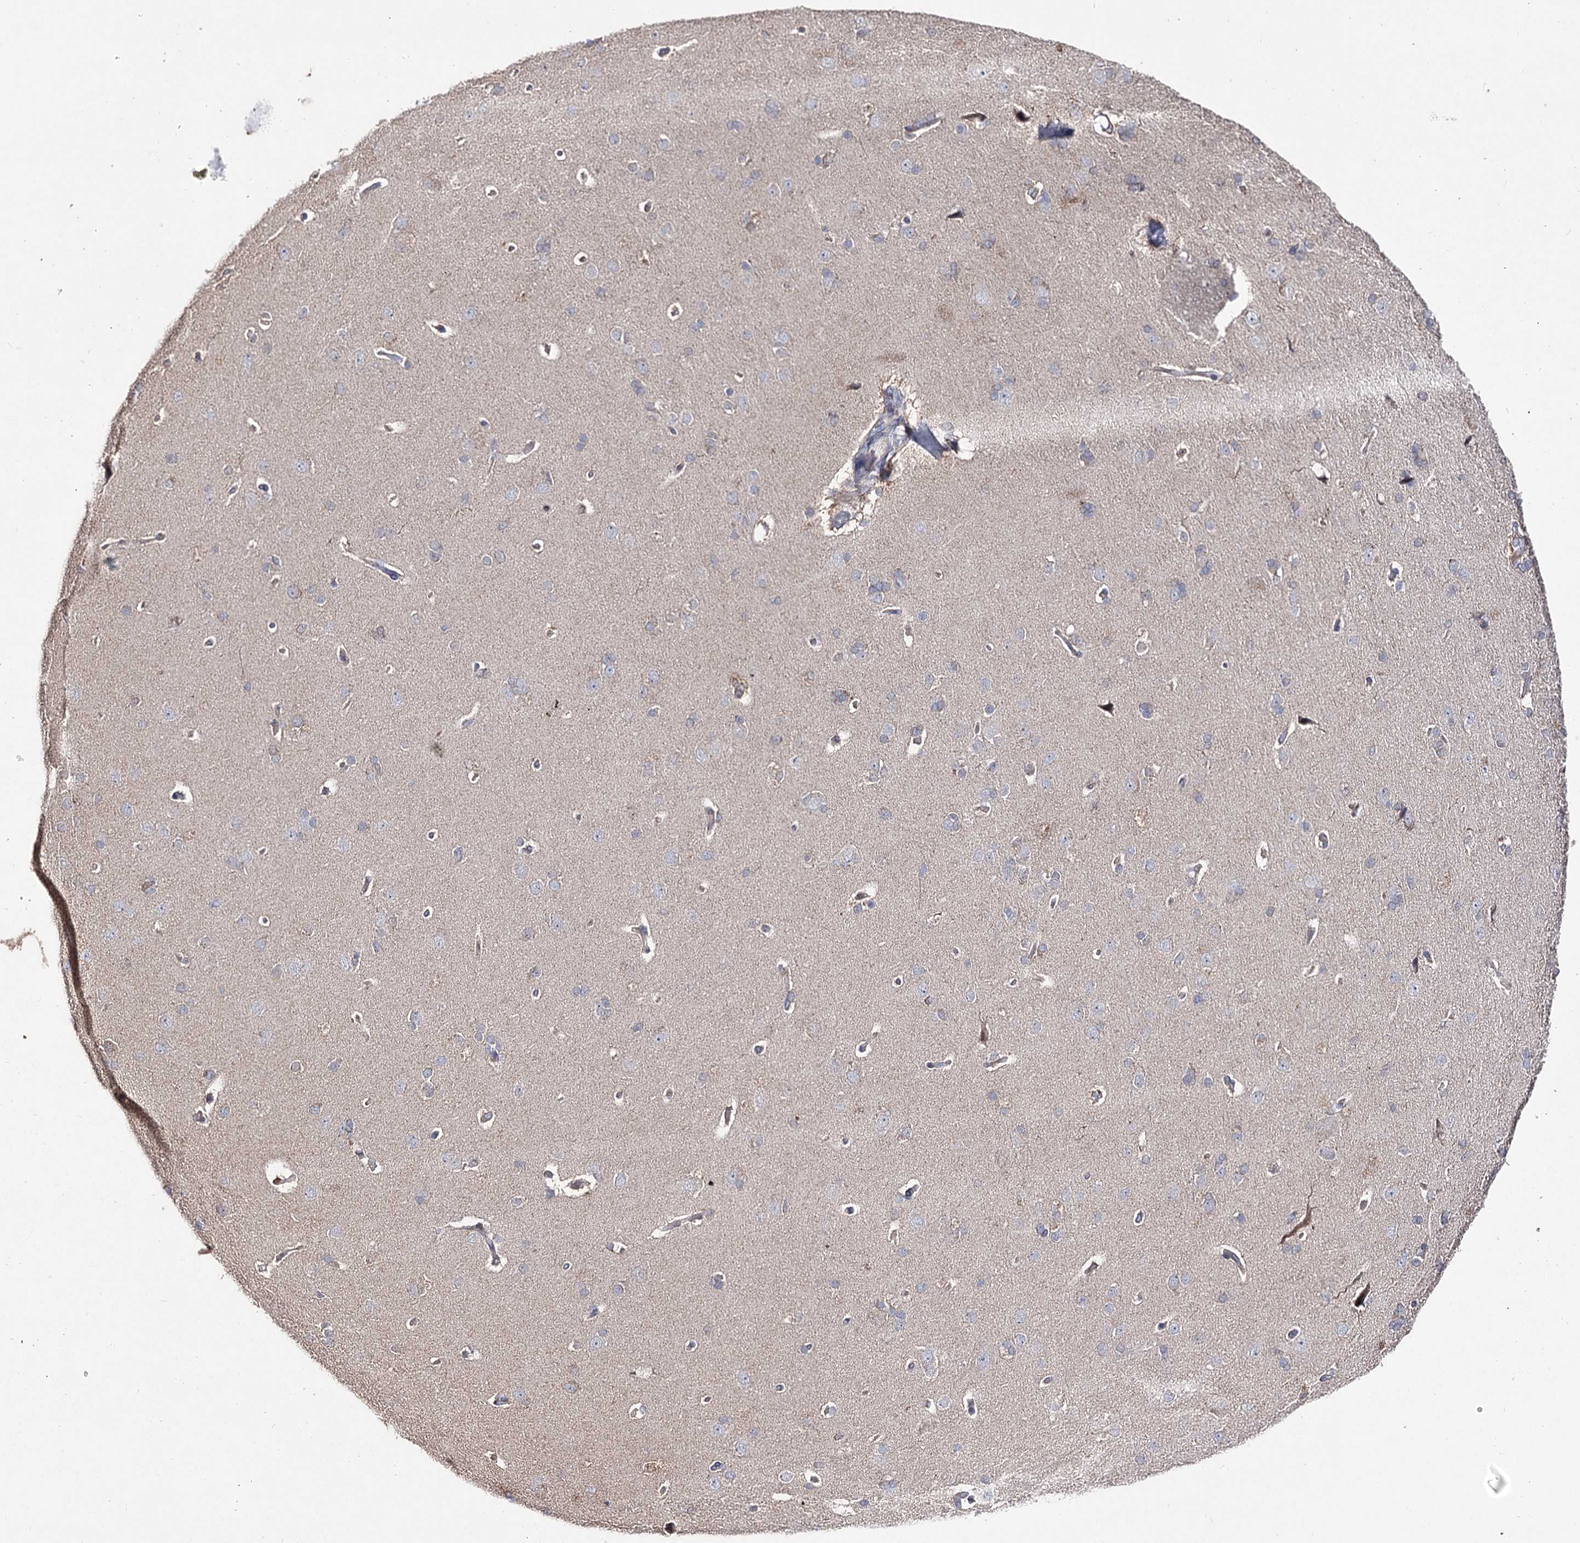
{"staining": {"intensity": "moderate", "quantity": ">75%", "location": "cytoplasmic/membranous"}, "tissue": "cerebral cortex", "cell_type": "Endothelial cells", "image_type": "normal", "snomed": [{"axis": "morphology", "description": "Normal tissue, NOS"}, {"axis": "topography", "description": "Cerebral cortex"}], "caption": "High-power microscopy captured an immunohistochemistry histopathology image of benign cerebral cortex, revealing moderate cytoplasmic/membranous expression in approximately >75% of endothelial cells. Ihc stains the protein of interest in brown and the nuclei are stained blue.", "gene": "AURKC", "patient": {"sex": "male", "age": 62}}